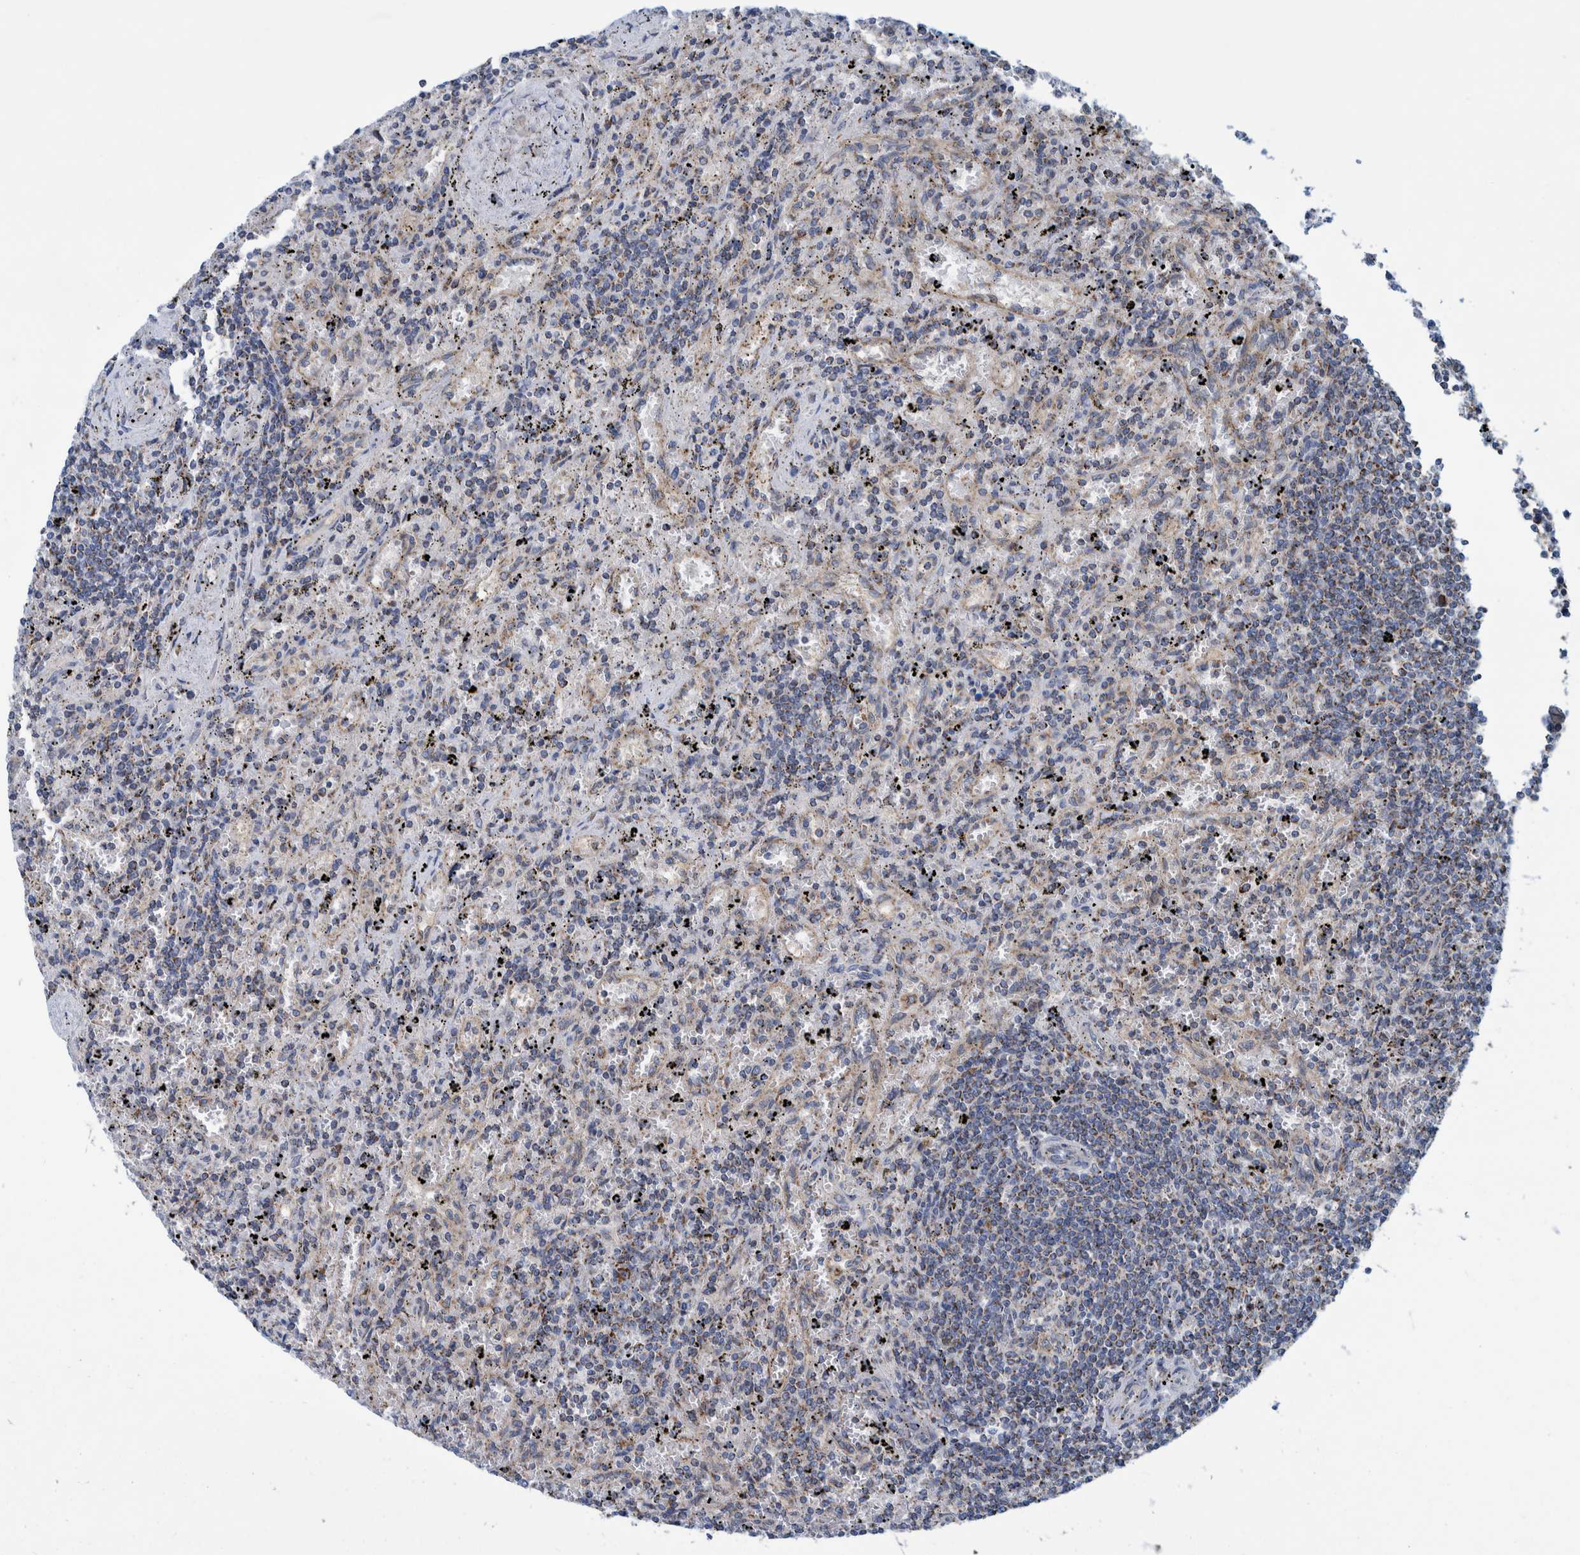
{"staining": {"intensity": "moderate", "quantity": "25%-75%", "location": "cytoplasmic/membranous"}, "tissue": "lymphoma", "cell_type": "Tumor cells", "image_type": "cancer", "snomed": [{"axis": "morphology", "description": "Malignant lymphoma, non-Hodgkin's type, Low grade"}, {"axis": "topography", "description": "Spleen"}], "caption": "Immunohistochemistry (IHC) micrograph of malignant lymphoma, non-Hodgkin's type (low-grade) stained for a protein (brown), which exhibits medium levels of moderate cytoplasmic/membranous positivity in about 25%-75% of tumor cells.", "gene": "MRPS7", "patient": {"sex": "male", "age": 76}}